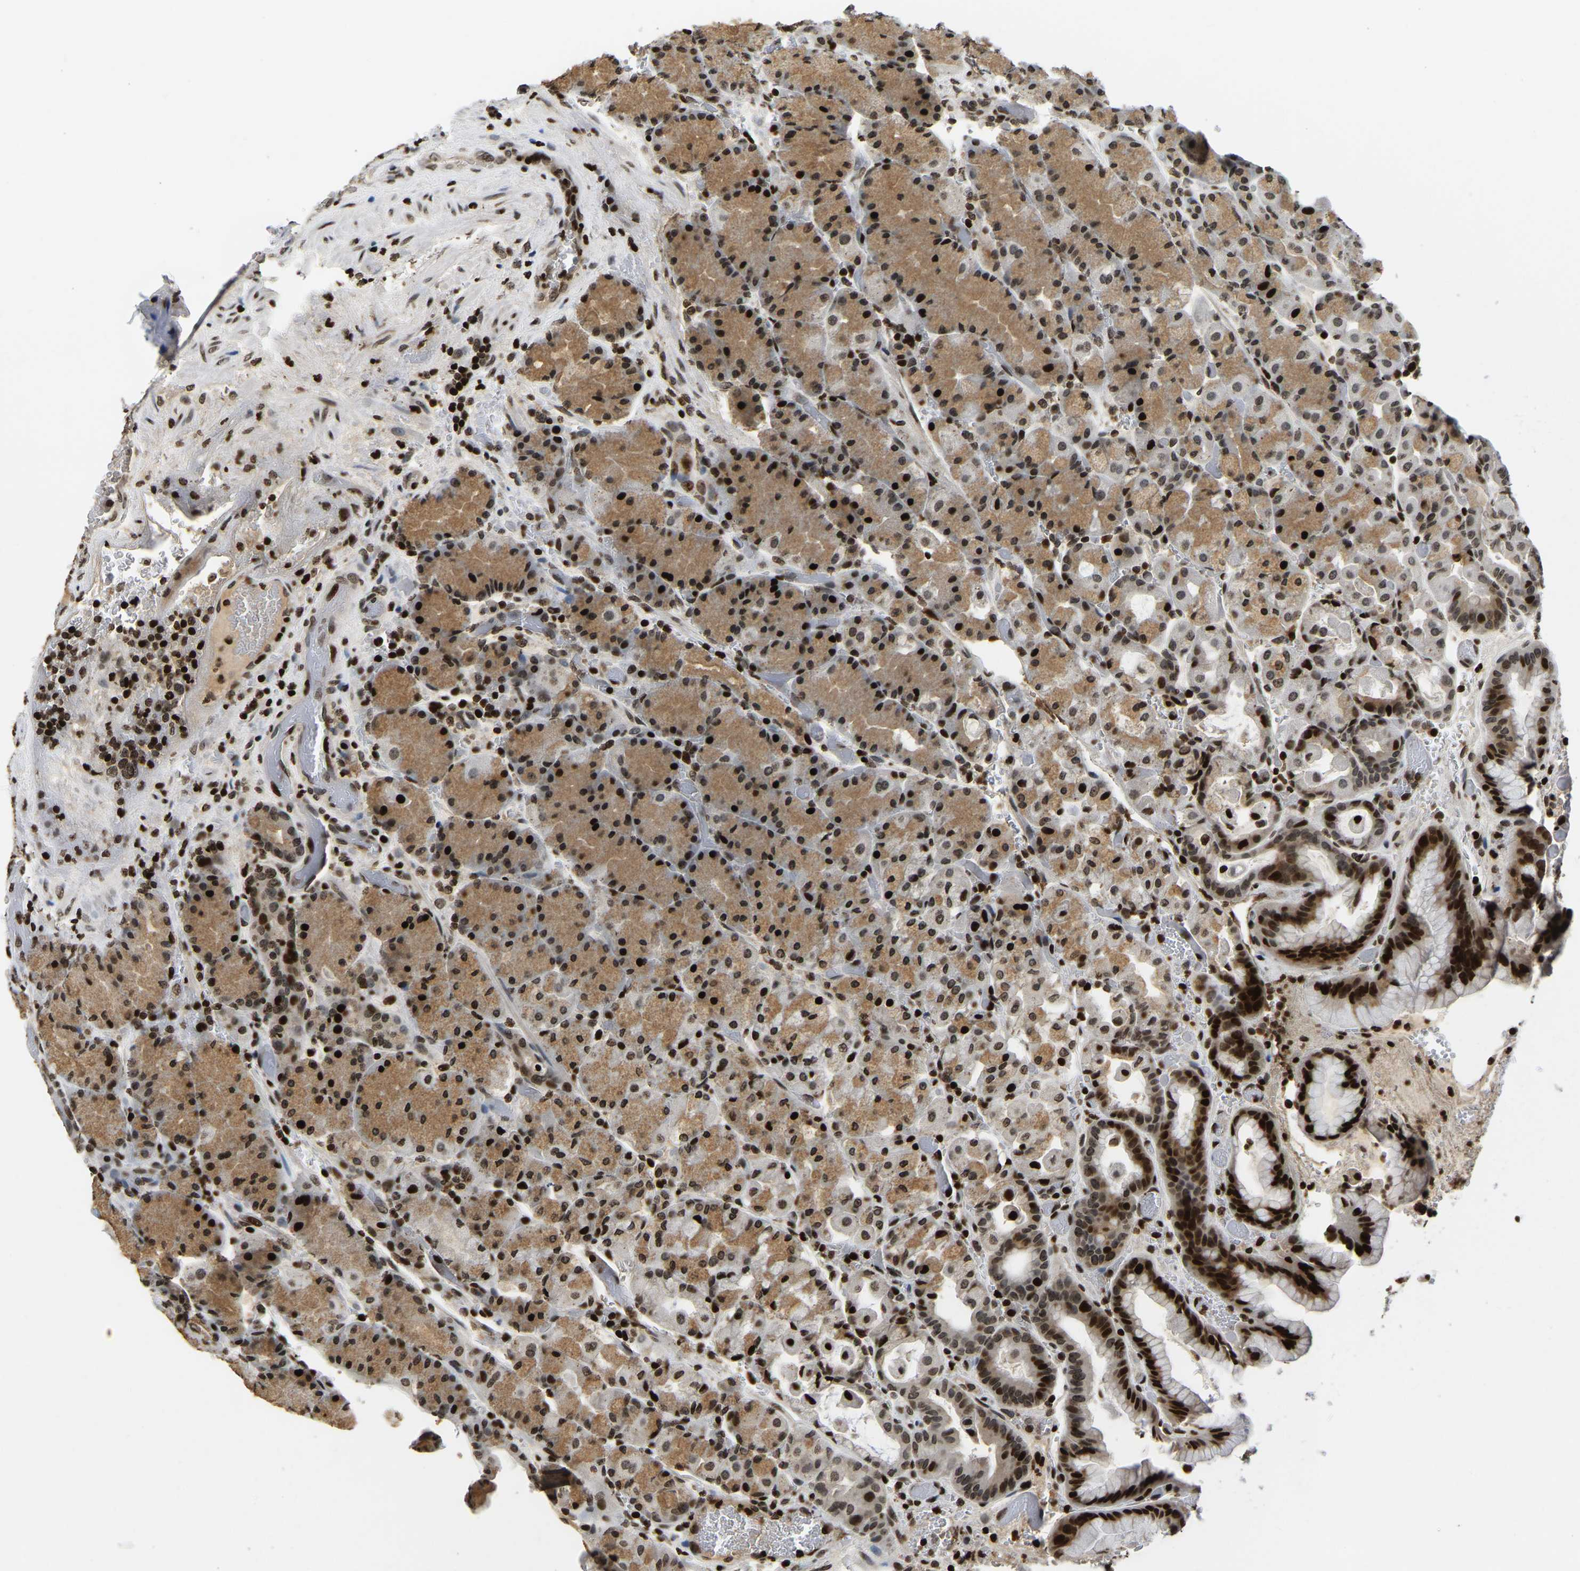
{"staining": {"intensity": "strong", "quantity": ">75%", "location": "cytoplasmic/membranous,nuclear"}, "tissue": "stomach", "cell_type": "Glandular cells", "image_type": "normal", "snomed": [{"axis": "morphology", "description": "Normal tissue, NOS"}, {"axis": "morphology", "description": "Carcinoid, malignant, NOS"}, {"axis": "topography", "description": "Stomach, upper"}], "caption": "Approximately >75% of glandular cells in benign human stomach reveal strong cytoplasmic/membranous,nuclear protein staining as visualized by brown immunohistochemical staining.", "gene": "LRRC61", "patient": {"sex": "male", "age": 39}}